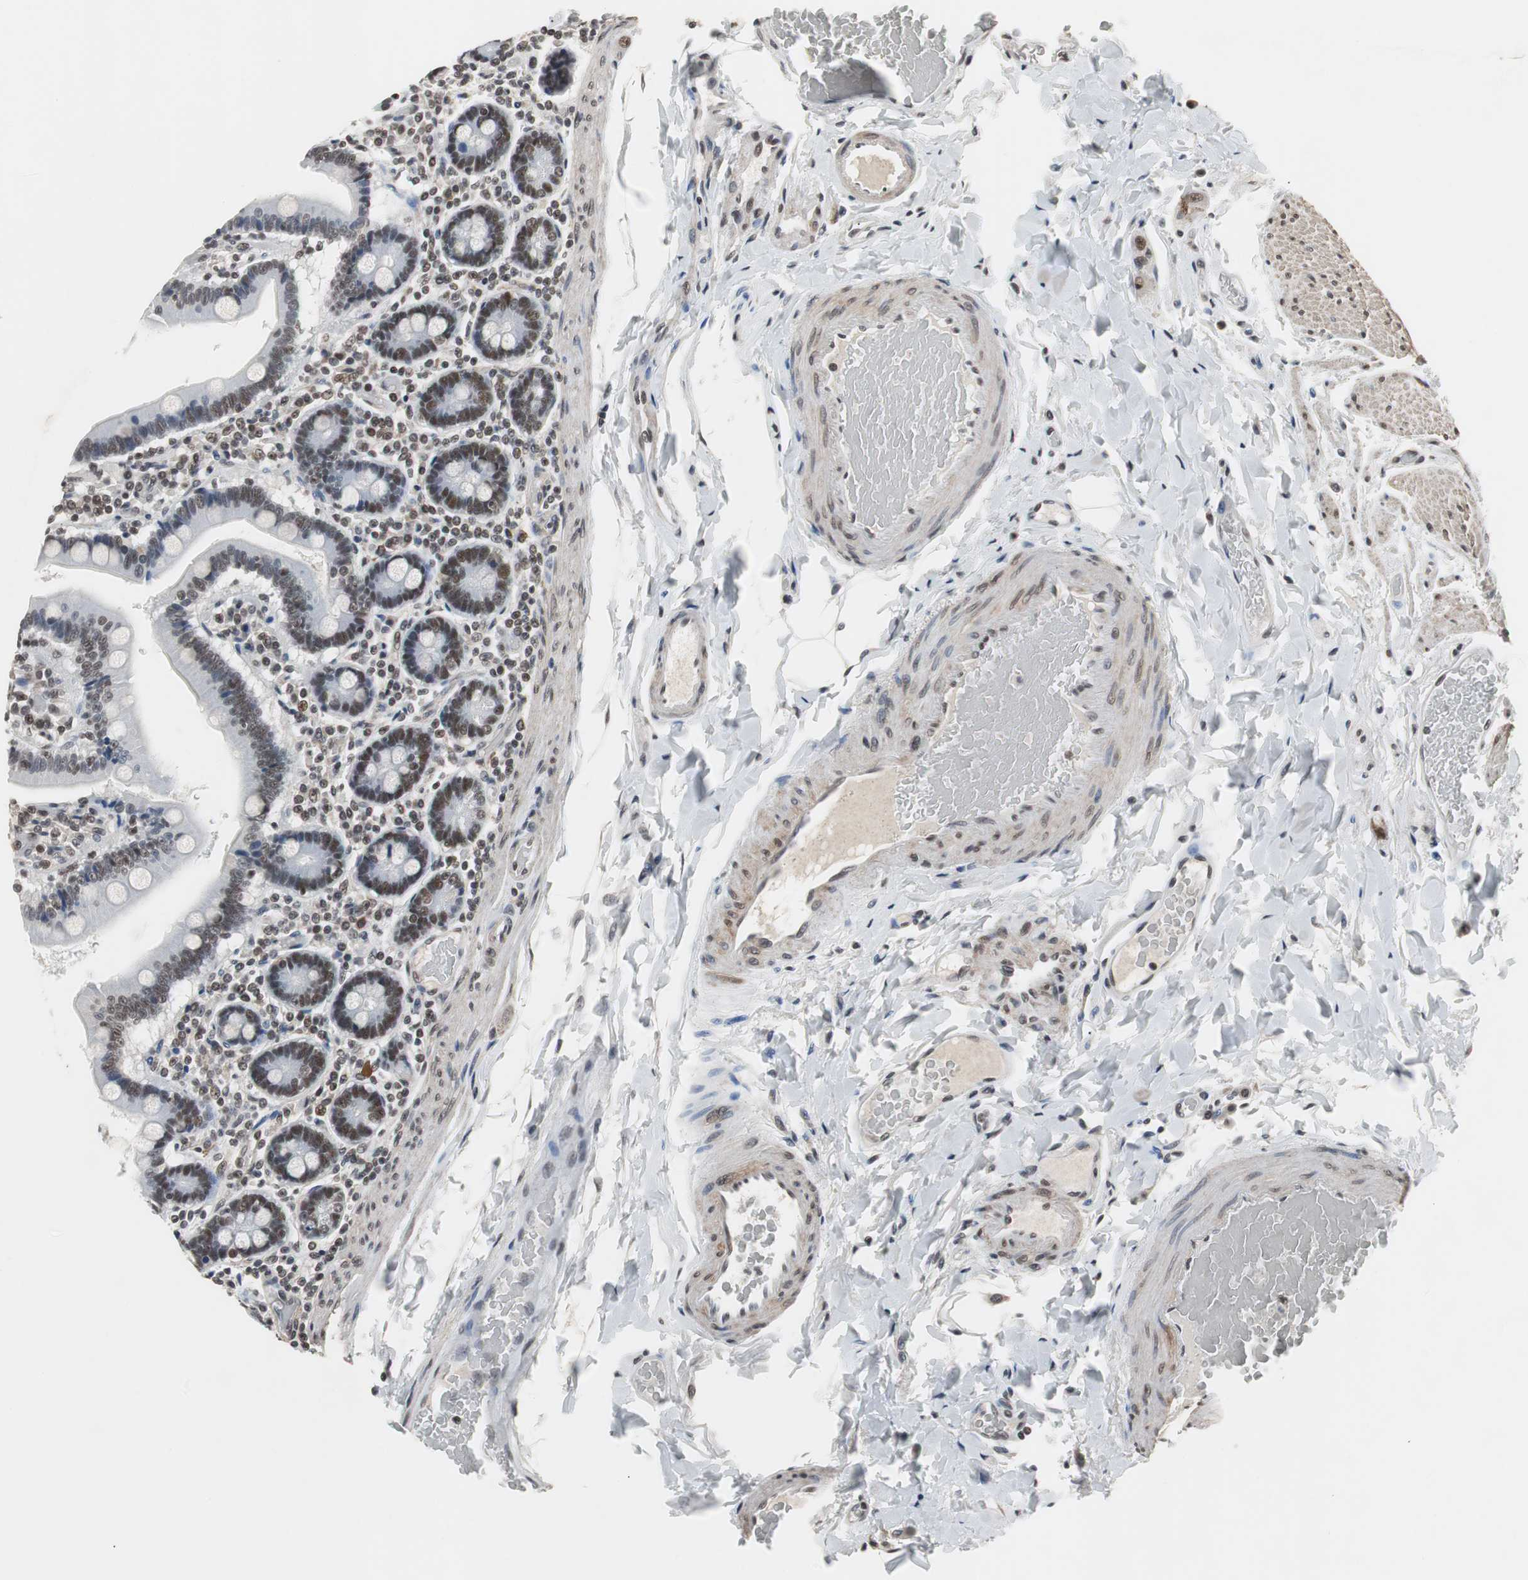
{"staining": {"intensity": "moderate", "quantity": "25%-75%", "location": "nuclear"}, "tissue": "duodenum", "cell_type": "Glandular cells", "image_type": "normal", "snomed": [{"axis": "morphology", "description": "Normal tissue, NOS"}, {"axis": "topography", "description": "Duodenum"}], "caption": "Immunohistochemical staining of unremarkable human duodenum reveals medium levels of moderate nuclear expression in approximately 25%-75% of glandular cells. Nuclei are stained in blue.", "gene": "TAF7", "patient": {"sex": "female", "age": 53}}